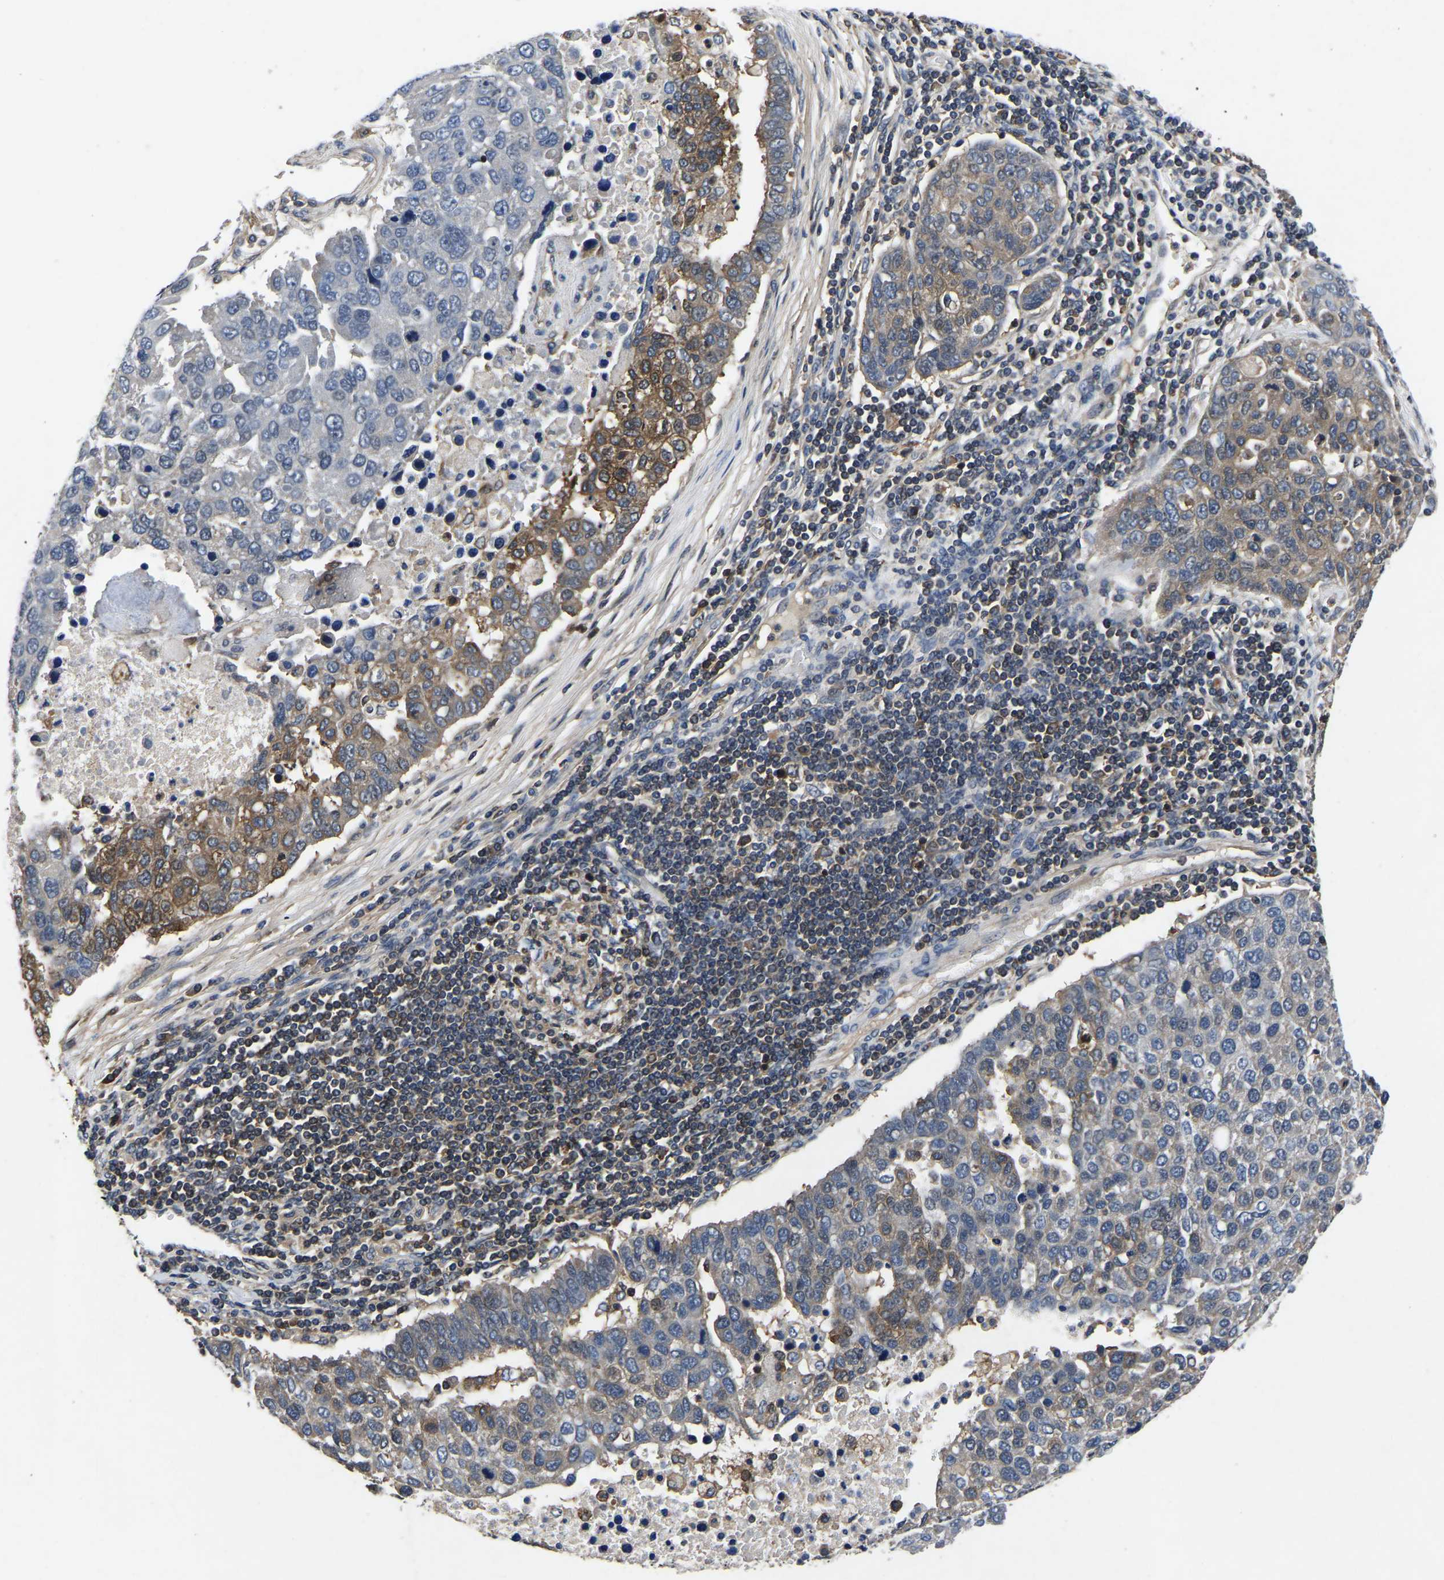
{"staining": {"intensity": "moderate", "quantity": "25%-75%", "location": "cytoplasmic/membranous"}, "tissue": "pancreatic cancer", "cell_type": "Tumor cells", "image_type": "cancer", "snomed": [{"axis": "morphology", "description": "Adenocarcinoma, NOS"}, {"axis": "topography", "description": "Pancreas"}], "caption": "Immunohistochemical staining of human pancreatic cancer displays medium levels of moderate cytoplasmic/membranous protein positivity in about 25%-75% of tumor cells.", "gene": "FGD5", "patient": {"sex": "female", "age": 61}}